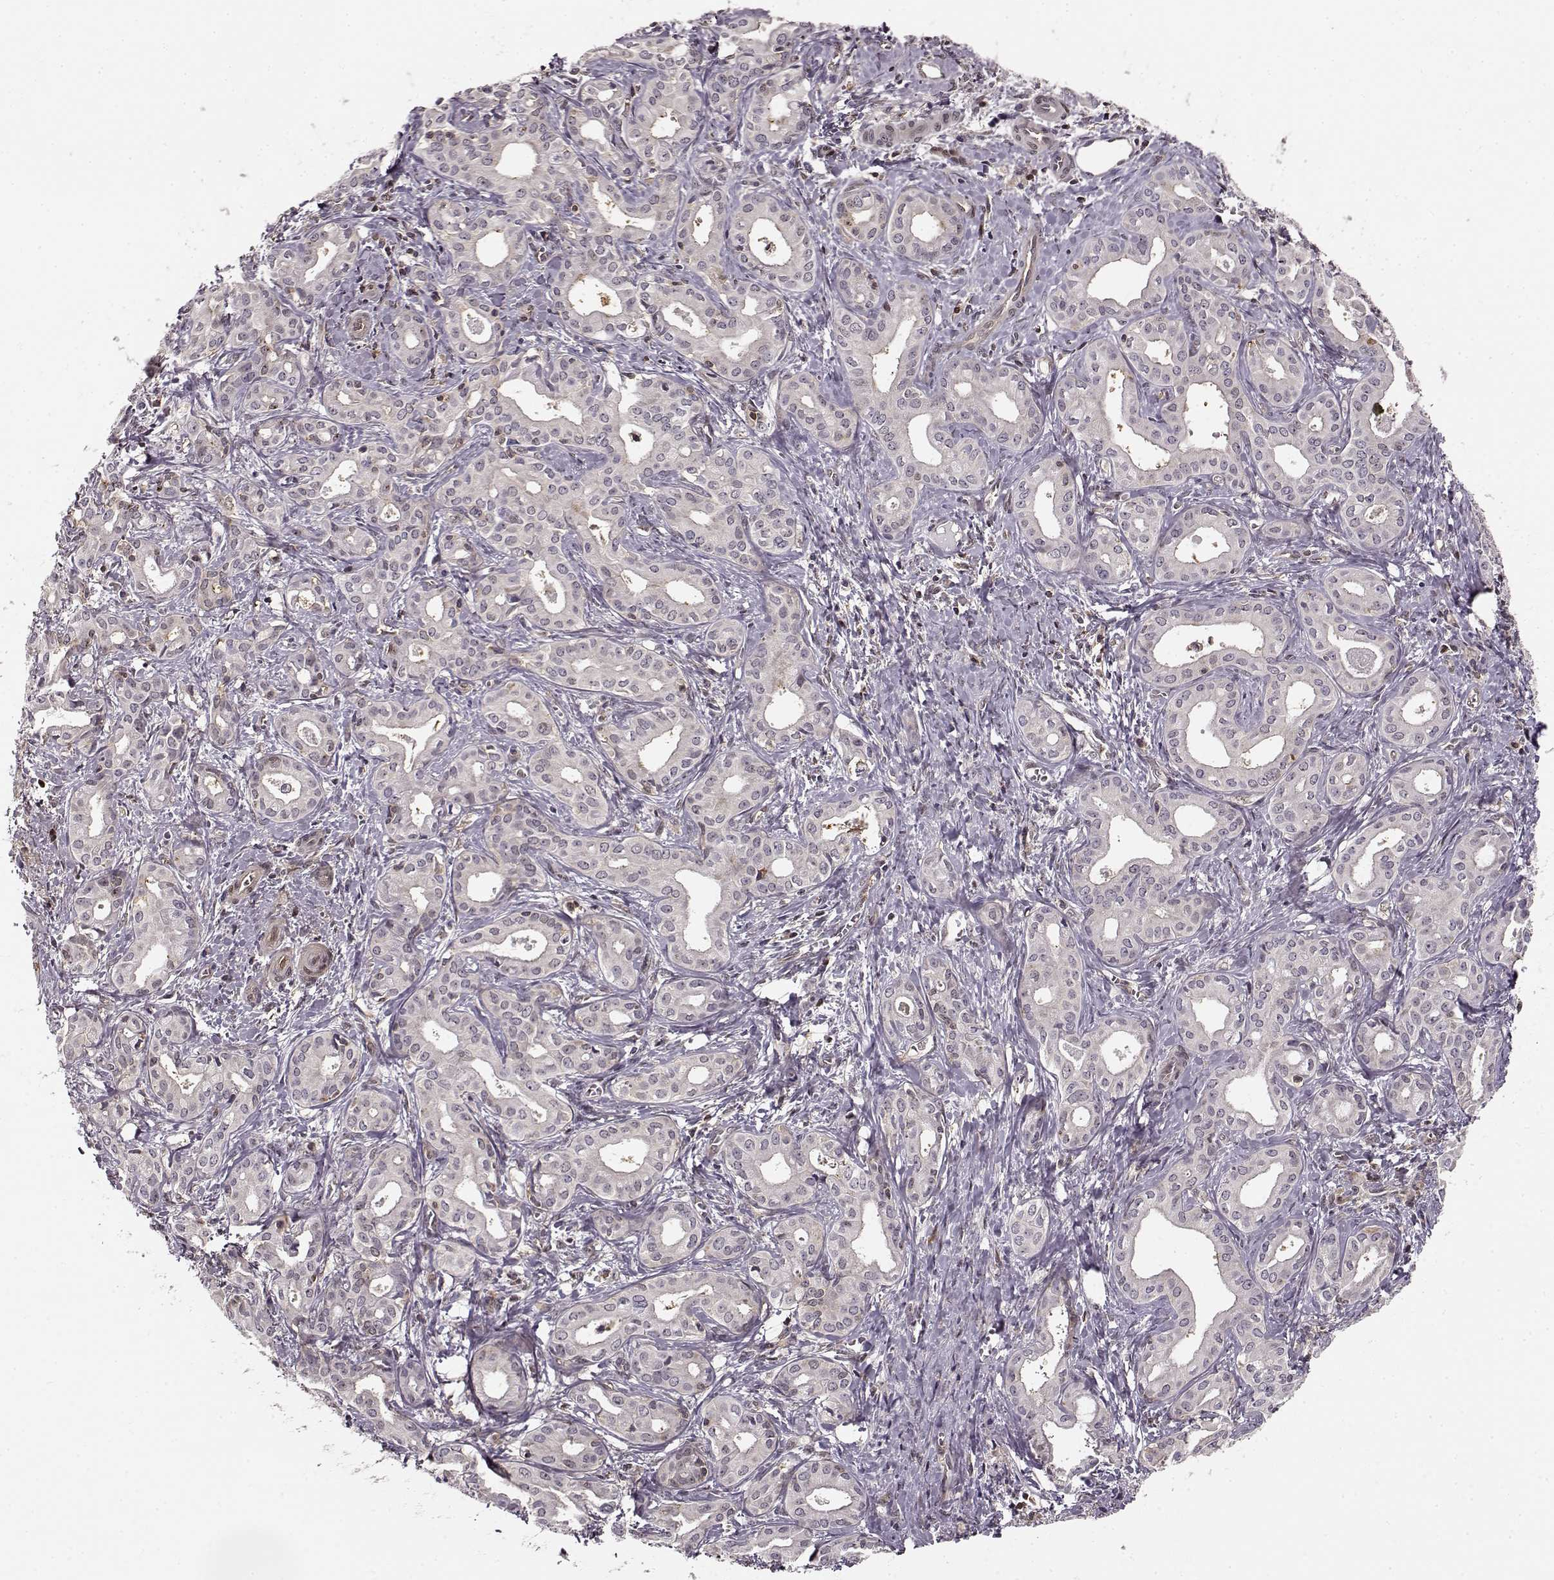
{"staining": {"intensity": "negative", "quantity": "none", "location": "none"}, "tissue": "liver cancer", "cell_type": "Tumor cells", "image_type": "cancer", "snomed": [{"axis": "morphology", "description": "Cholangiocarcinoma"}, {"axis": "topography", "description": "Liver"}], "caption": "This is an IHC photomicrograph of human liver cancer (cholangiocarcinoma). There is no staining in tumor cells.", "gene": "MFSD1", "patient": {"sex": "female", "age": 65}}